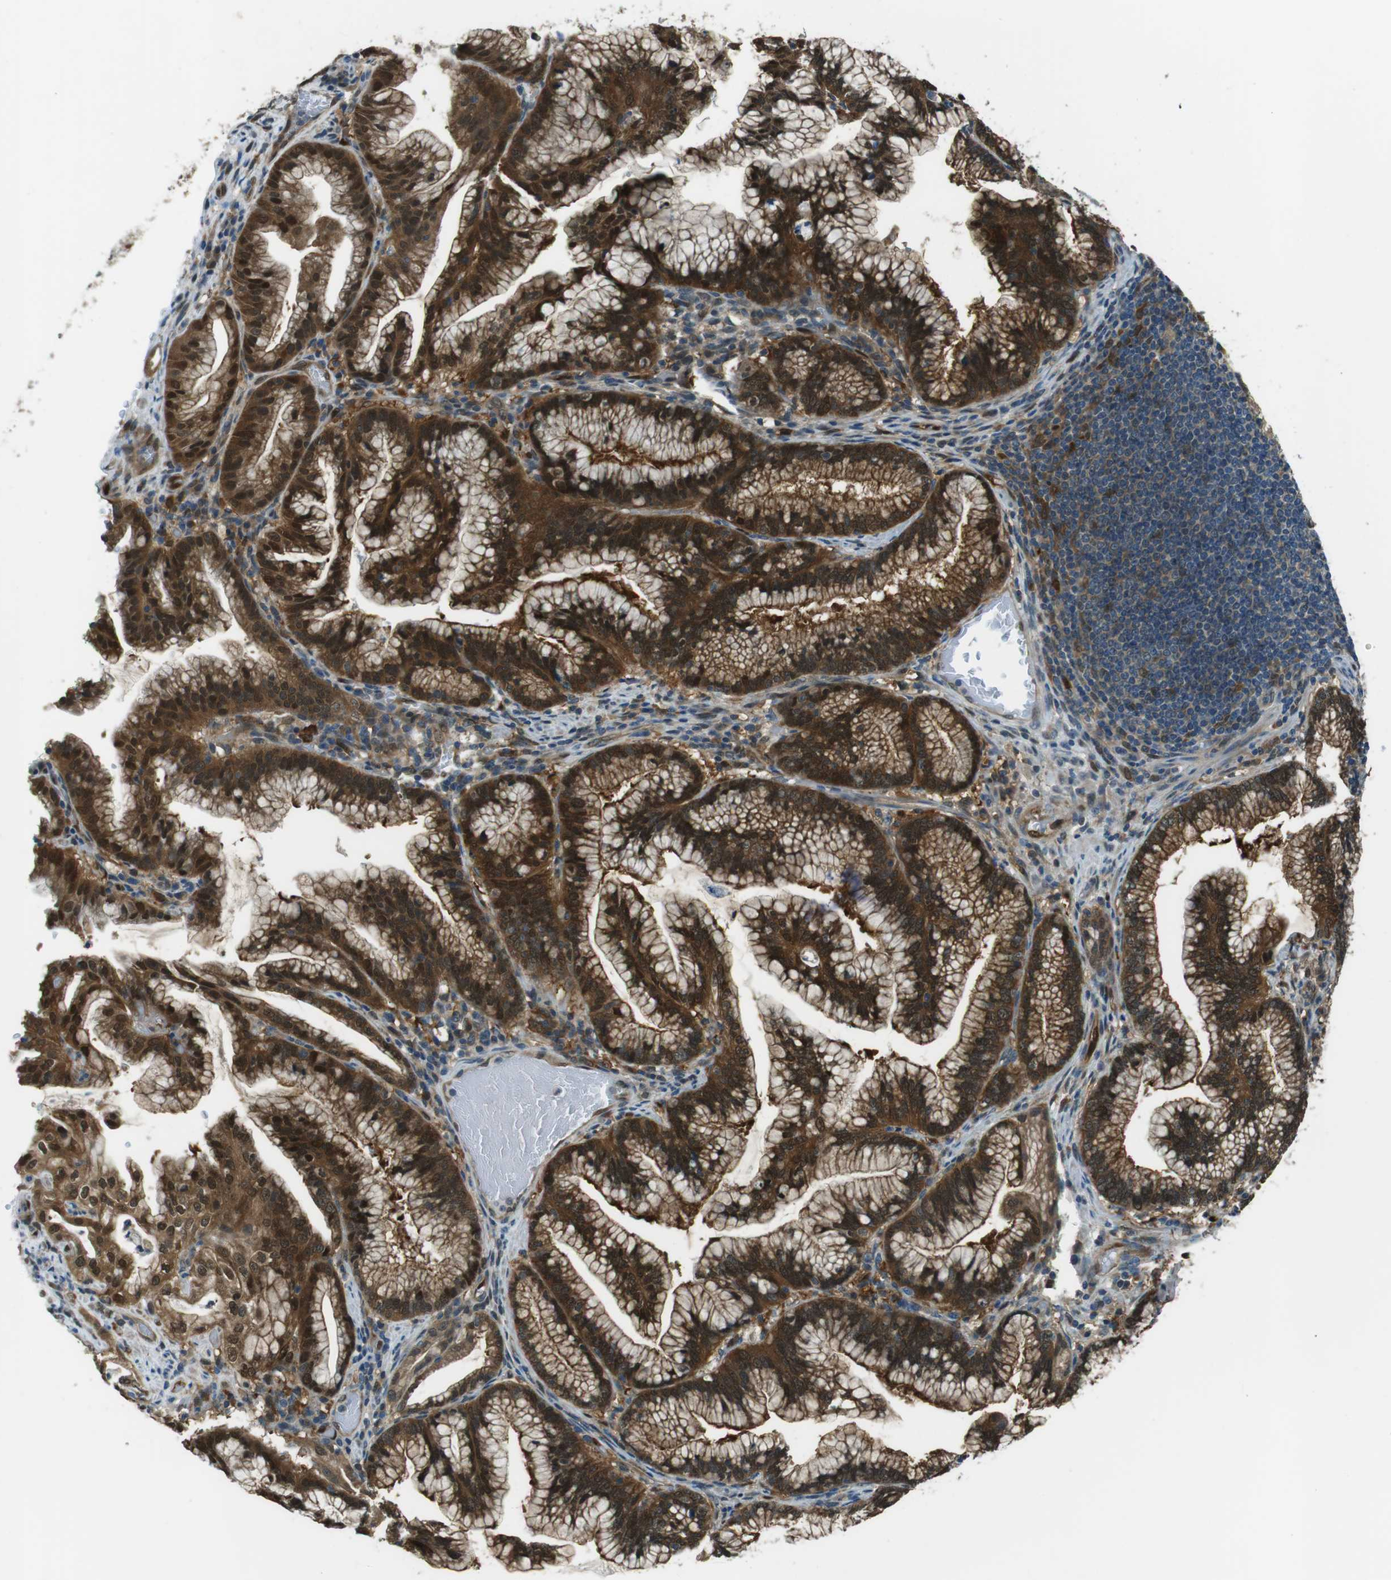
{"staining": {"intensity": "strong", "quantity": ">75%", "location": "cytoplasmic/membranous,nuclear"}, "tissue": "pancreatic cancer", "cell_type": "Tumor cells", "image_type": "cancer", "snomed": [{"axis": "morphology", "description": "Adenocarcinoma, NOS"}, {"axis": "topography", "description": "Pancreas"}], "caption": "A brown stain shows strong cytoplasmic/membranous and nuclear expression of a protein in human pancreatic cancer (adenocarcinoma) tumor cells. (IHC, brightfield microscopy, high magnification).", "gene": "MFAP3", "patient": {"sex": "female", "age": 64}}